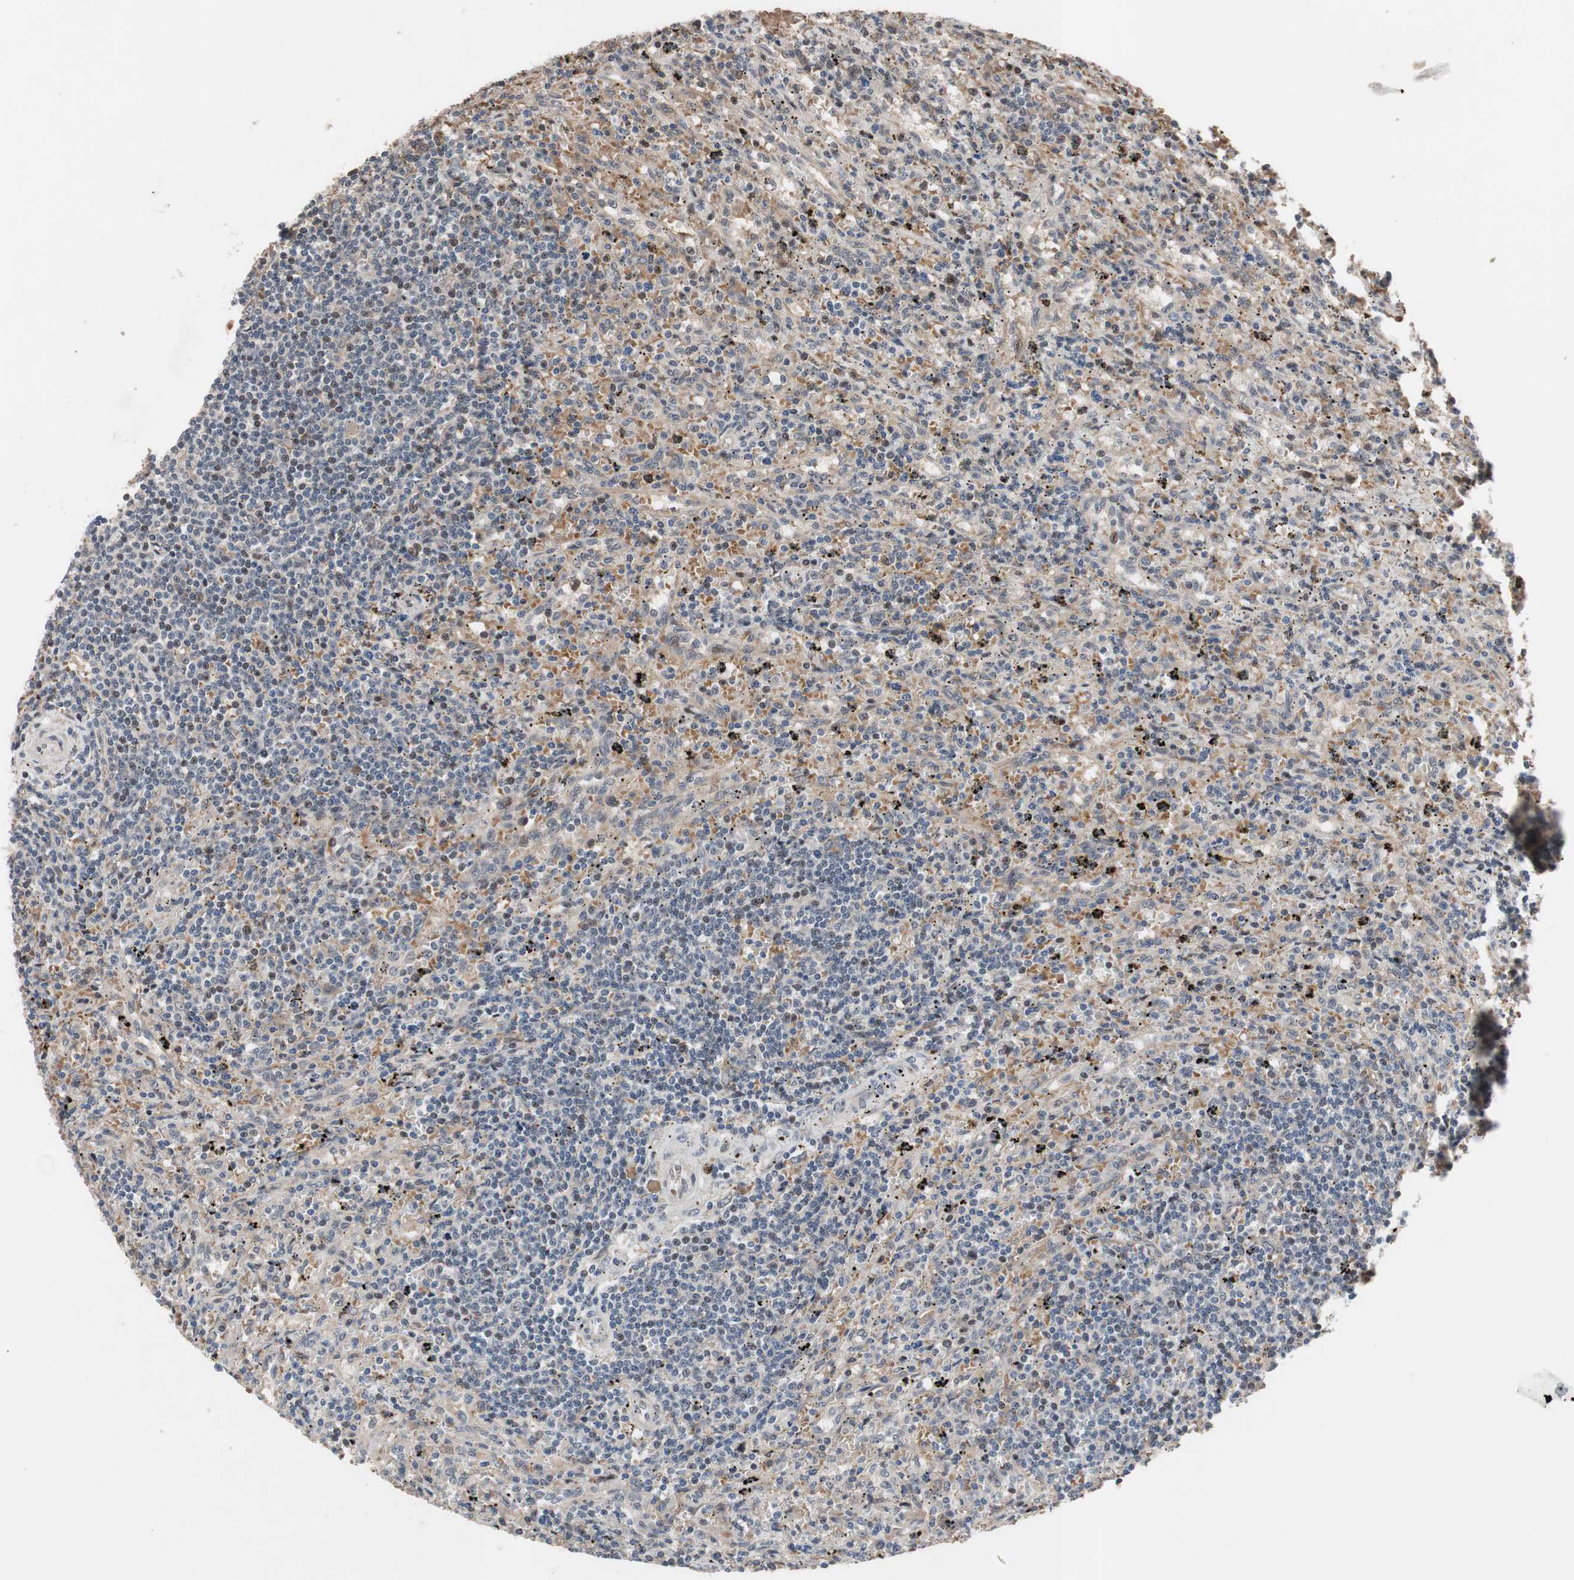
{"staining": {"intensity": "weak", "quantity": "<25%", "location": "nuclear"}, "tissue": "lymphoma", "cell_type": "Tumor cells", "image_type": "cancer", "snomed": [{"axis": "morphology", "description": "Malignant lymphoma, non-Hodgkin's type, Low grade"}, {"axis": "topography", "description": "Spleen"}], "caption": "Immunohistochemical staining of human lymphoma exhibits no significant expression in tumor cells.", "gene": "SOX7", "patient": {"sex": "male", "age": 76}}